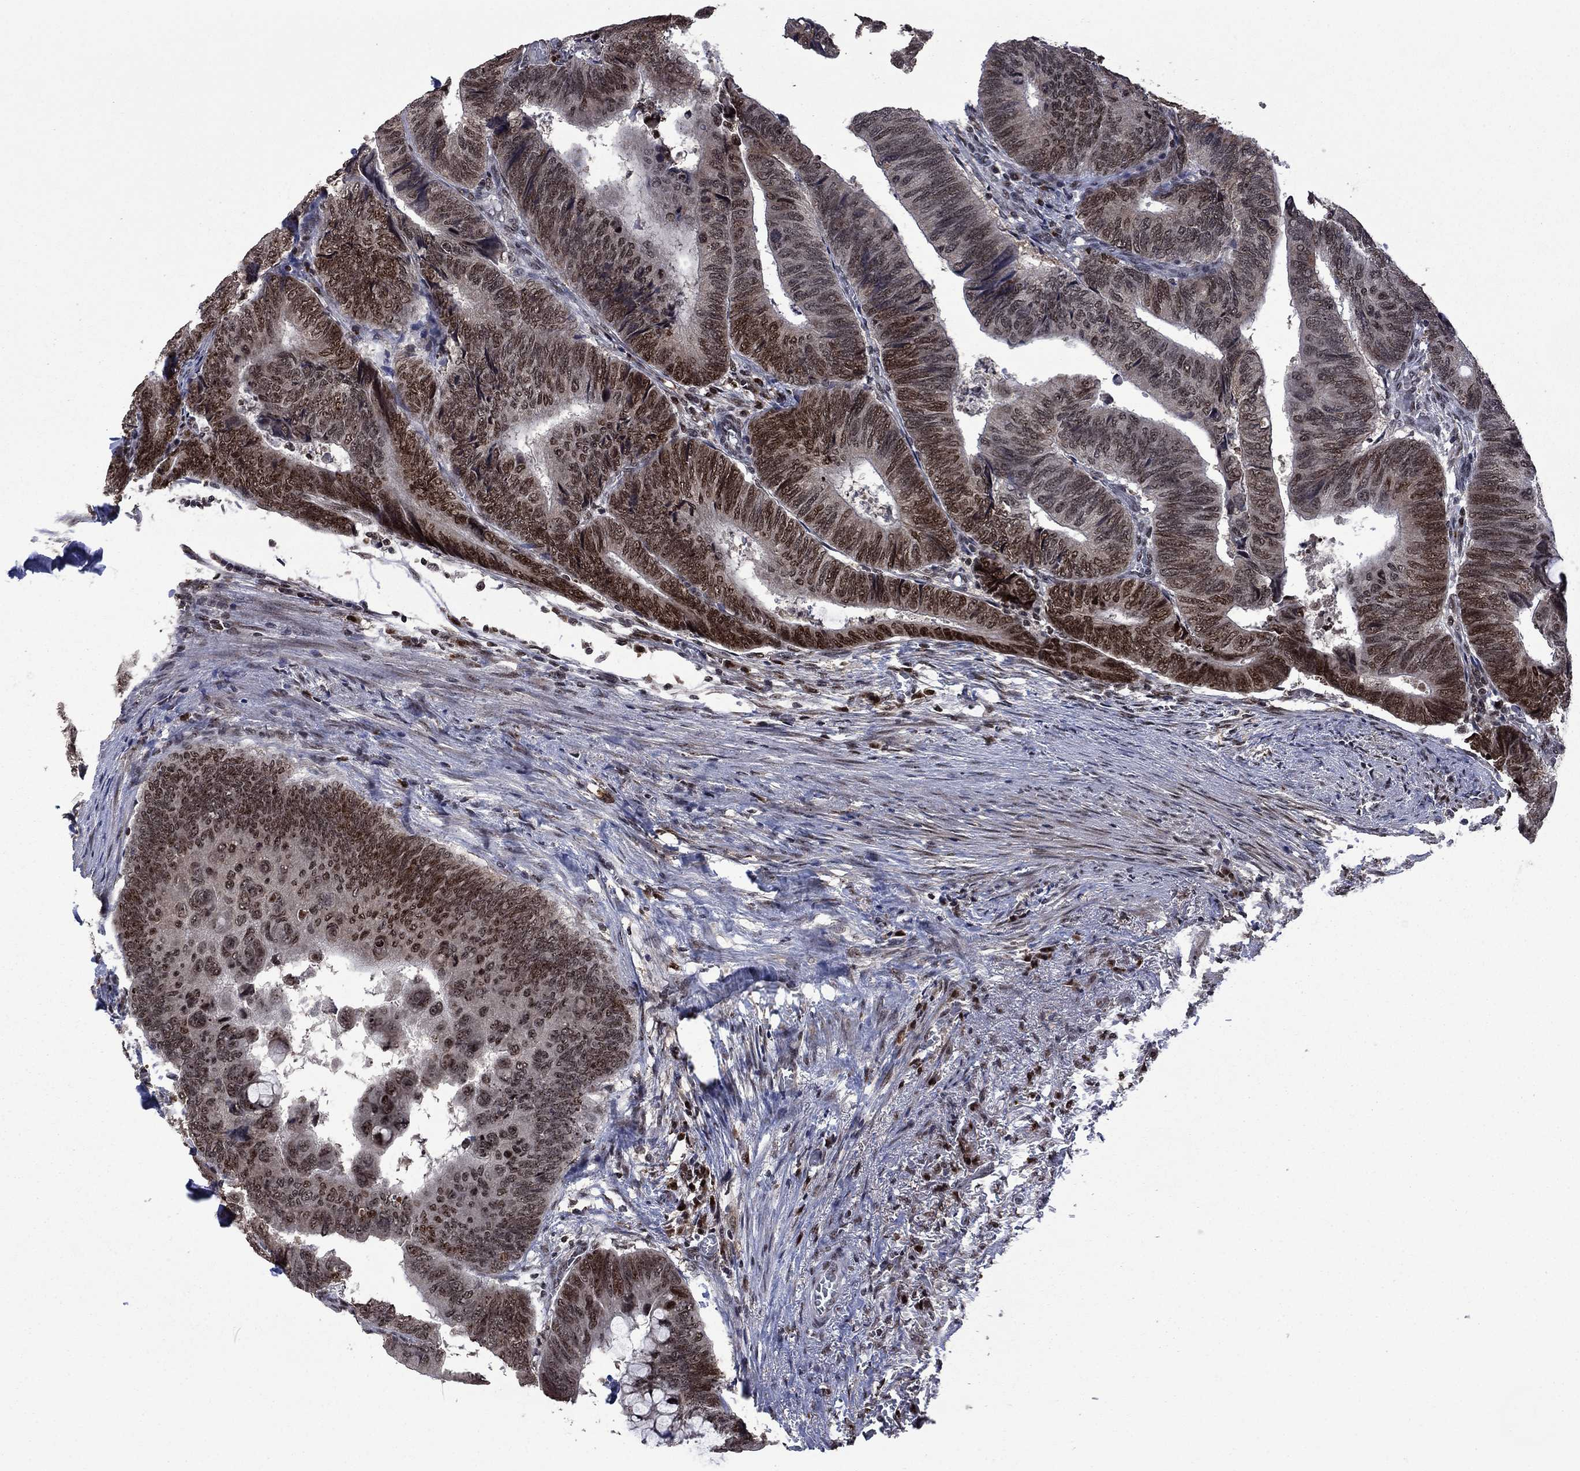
{"staining": {"intensity": "moderate", "quantity": "25%-75%", "location": "cytoplasmic/membranous,nuclear"}, "tissue": "colorectal cancer", "cell_type": "Tumor cells", "image_type": "cancer", "snomed": [{"axis": "morphology", "description": "Normal tissue, NOS"}, {"axis": "morphology", "description": "Adenocarcinoma, NOS"}, {"axis": "topography", "description": "Rectum"}, {"axis": "topography", "description": "Peripheral nerve tissue"}], "caption": "The photomicrograph demonstrates staining of adenocarcinoma (colorectal), revealing moderate cytoplasmic/membranous and nuclear protein positivity (brown color) within tumor cells. (brown staining indicates protein expression, while blue staining denotes nuclei).", "gene": "FBL", "patient": {"sex": "male", "age": 92}}